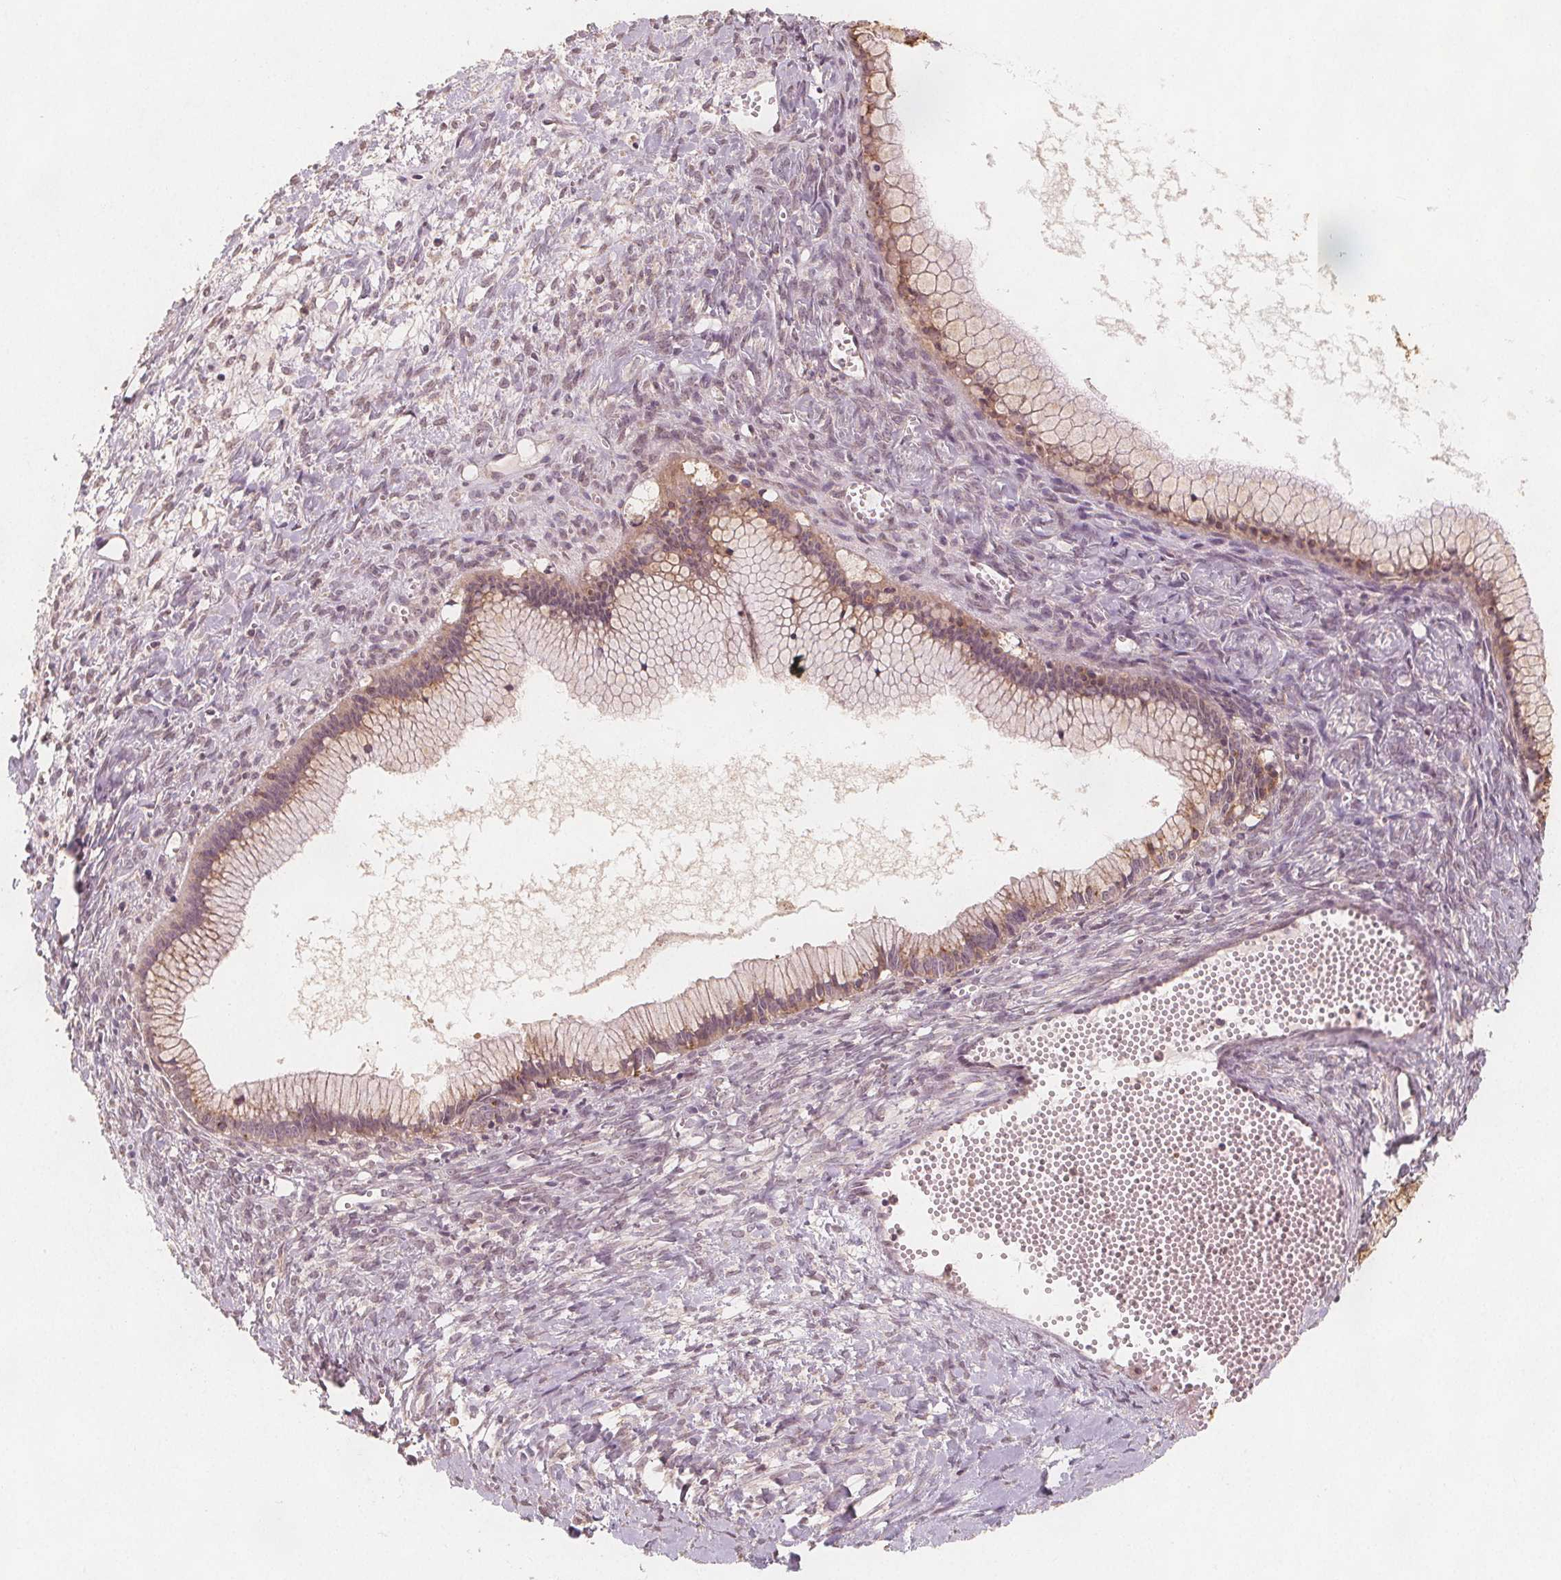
{"staining": {"intensity": "weak", "quantity": "25%-75%", "location": "cytoplasmic/membranous"}, "tissue": "ovarian cancer", "cell_type": "Tumor cells", "image_type": "cancer", "snomed": [{"axis": "morphology", "description": "Cystadenocarcinoma, mucinous, NOS"}, {"axis": "topography", "description": "Ovary"}], "caption": "A high-resolution histopathology image shows IHC staining of ovarian cancer, which exhibits weak cytoplasmic/membranous expression in about 25%-75% of tumor cells. The staining was performed using DAB (3,3'-diaminobenzidine), with brown indicating positive protein expression. Nuclei are stained blue with hematoxylin.", "gene": "NCSTN", "patient": {"sex": "female", "age": 41}}